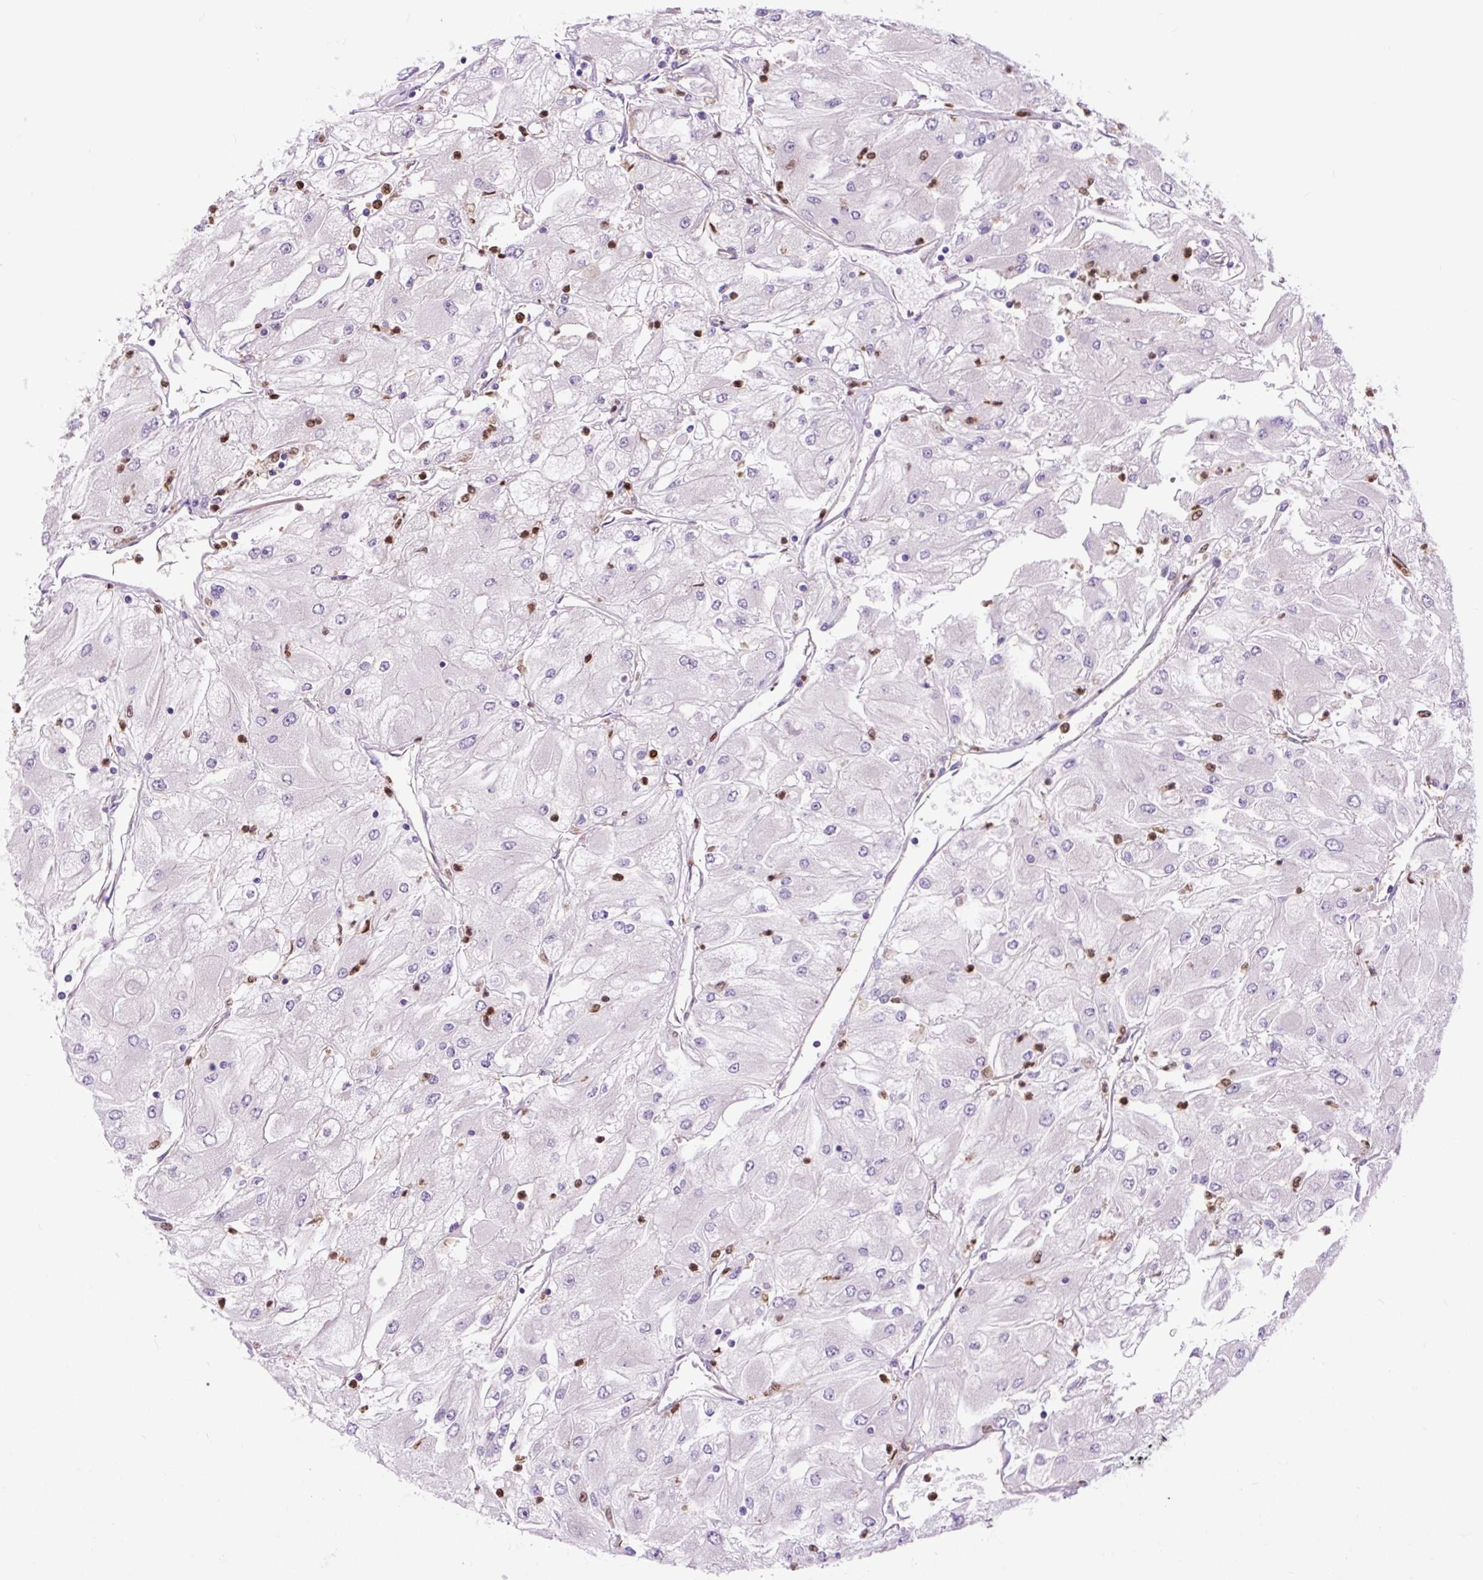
{"staining": {"intensity": "negative", "quantity": "none", "location": "none"}, "tissue": "renal cancer", "cell_type": "Tumor cells", "image_type": "cancer", "snomed": [{"axis": "morphology", "description": "Adenocarcinoma, NOS"}, {"axis": "topography", "description": "Kidney"}], "caption": "A high-resolution image shows immunohistochemistry staining of renal cancer, which displays no significant positivity in tumor cells. (Immunohistochemistry, brightfield microscopy, high magnification).", "gene": "SPI1", "patient": {"sex": "male", "age": 80}}